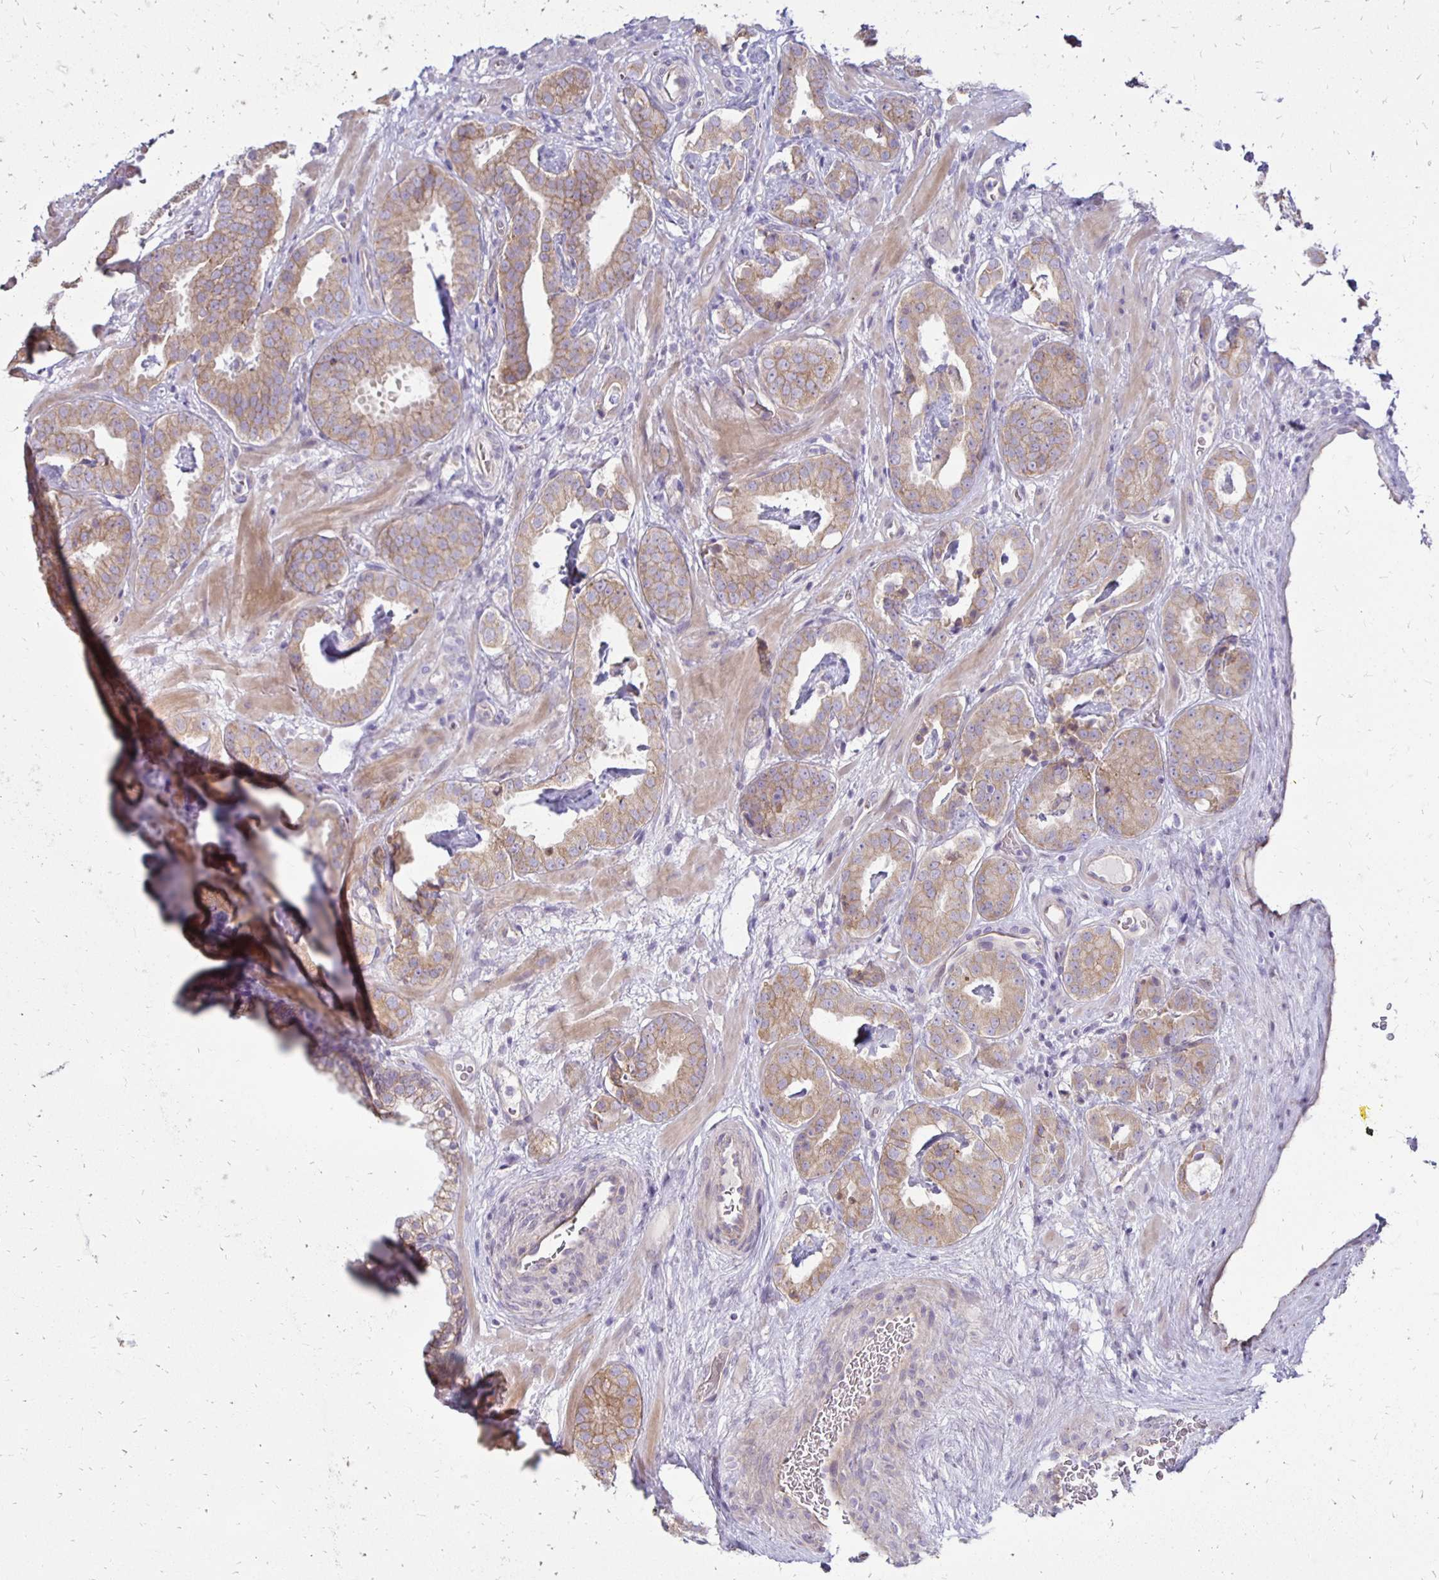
{"staining": {"intensity": "weak", "quantity": ">75%", "location": "cytoplasmic/membranous"}, "tissue": "prostate cancer", "cell_type": "Tumor cells", "image_type": "cancer", "snomed": [{"axis": "morphology", "description": "Adenocarcinoma, Low grade"}, {"axis": "topography", "description": "Prostate"}], "caption": "Tumor cells demonstrate low levels of weak cytoplasmic/membranous staining in approximately >75% of cells in prostate cancer. (IHC, brightfield microscopy, high magnification).", "gene": "KATNBL1", "patient": {"sex": "male", "age": 62}}